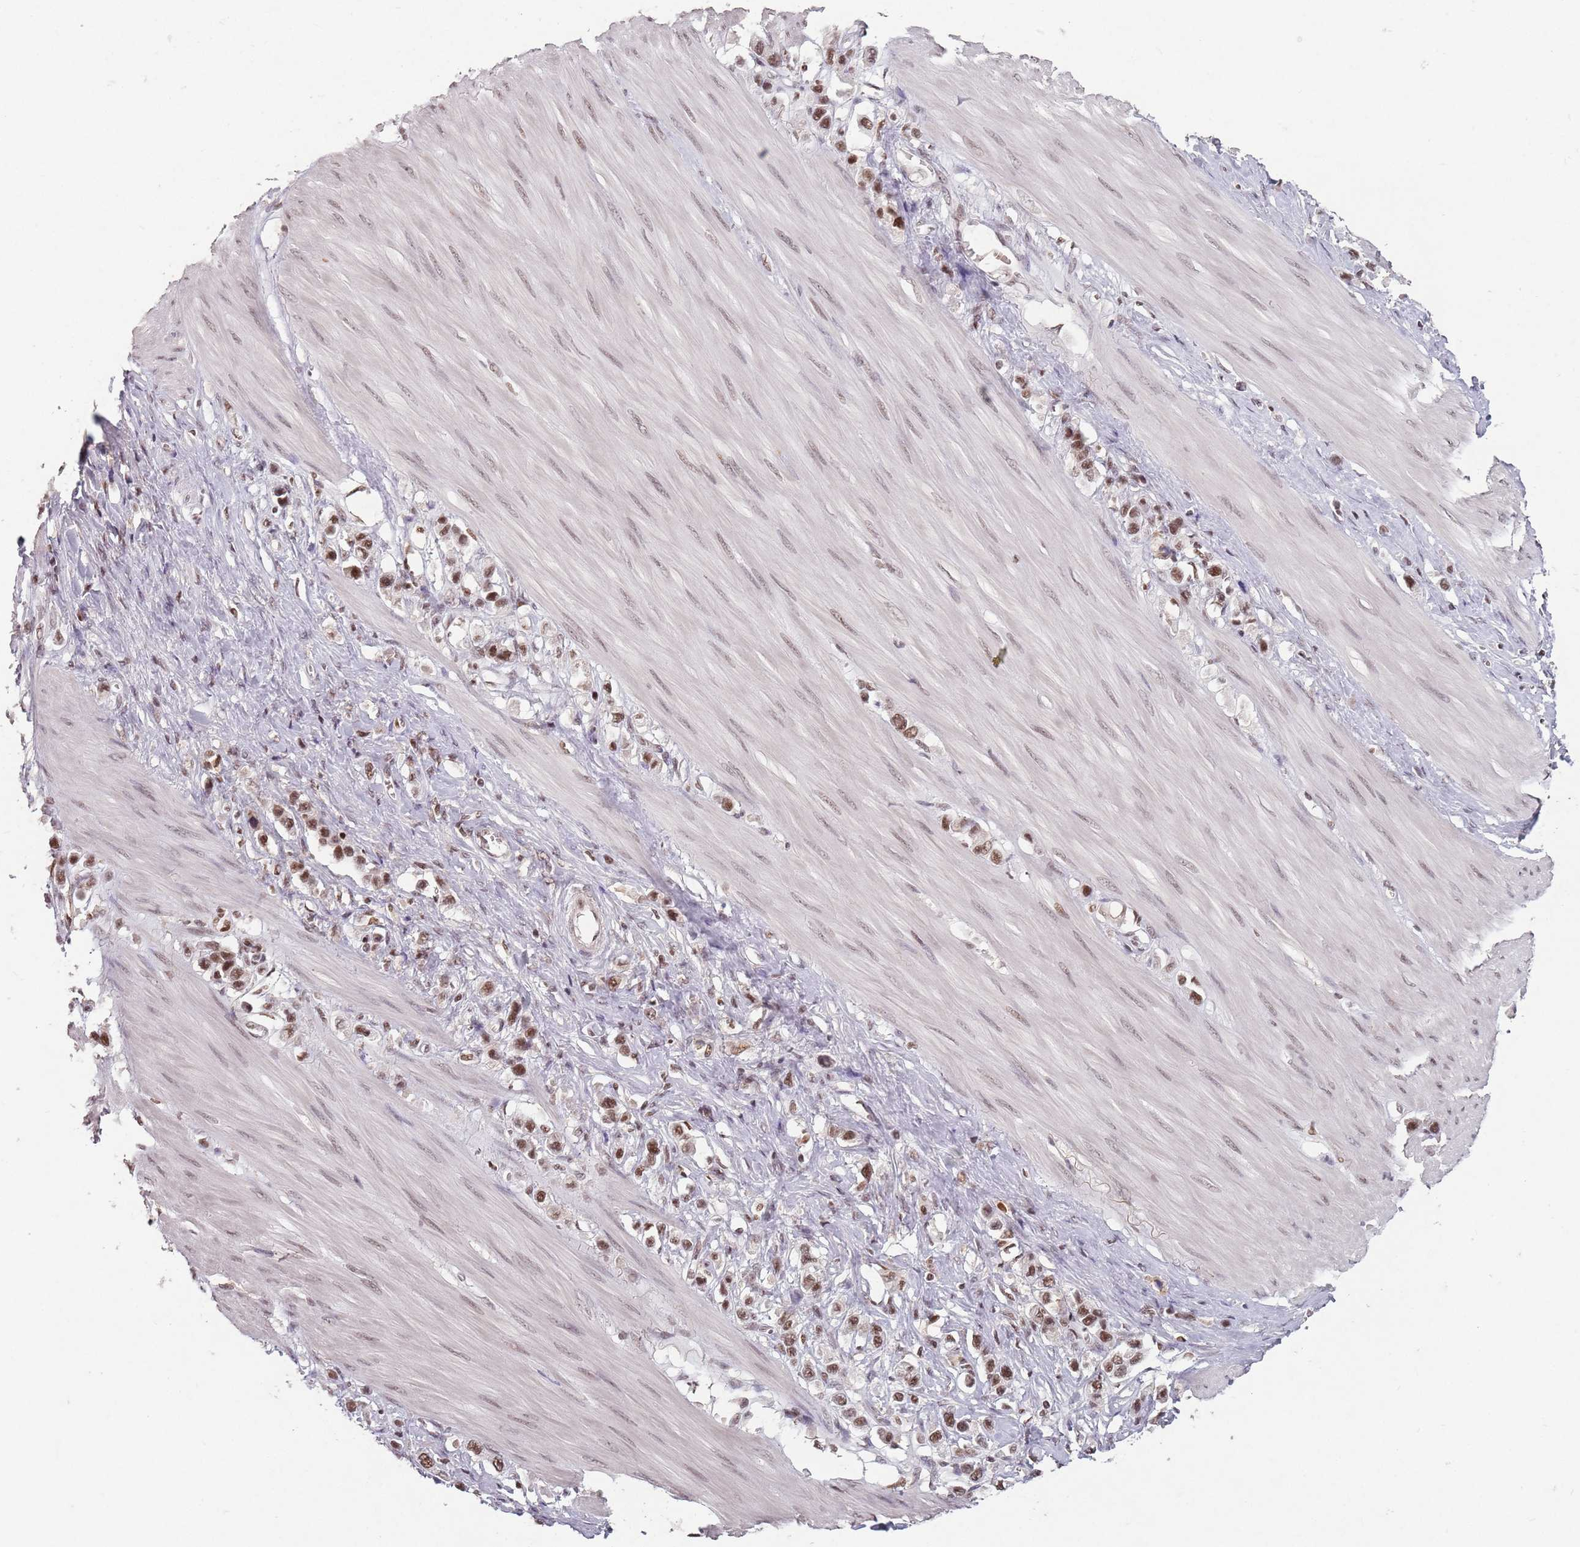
{"staining": {"intensity": "moderate", "quantity": ">75%", "location": "nuclear"}, "tissue": "stomach cancer", "cell_type": "Tumor cells", "image_type": "cancer", "snomed": [{"axis": "morphology", "description": "Adenocarcinoma, NOS"}, {"axis": "topography", "description": "Stomach"}], "caption": "High-magnification brightfield microscopy of stomach cancer stained with DAB (3,3'-diaminobenzidine) (brown) and counterstained with hematoxylin (blue). tumor cells exhibit moderate nuclear expression is seen in approximately>75% of cells. Nuclei are stained in blue.", "gene": "NCBP1", "patient": {"sex": "female", "age": 65}}